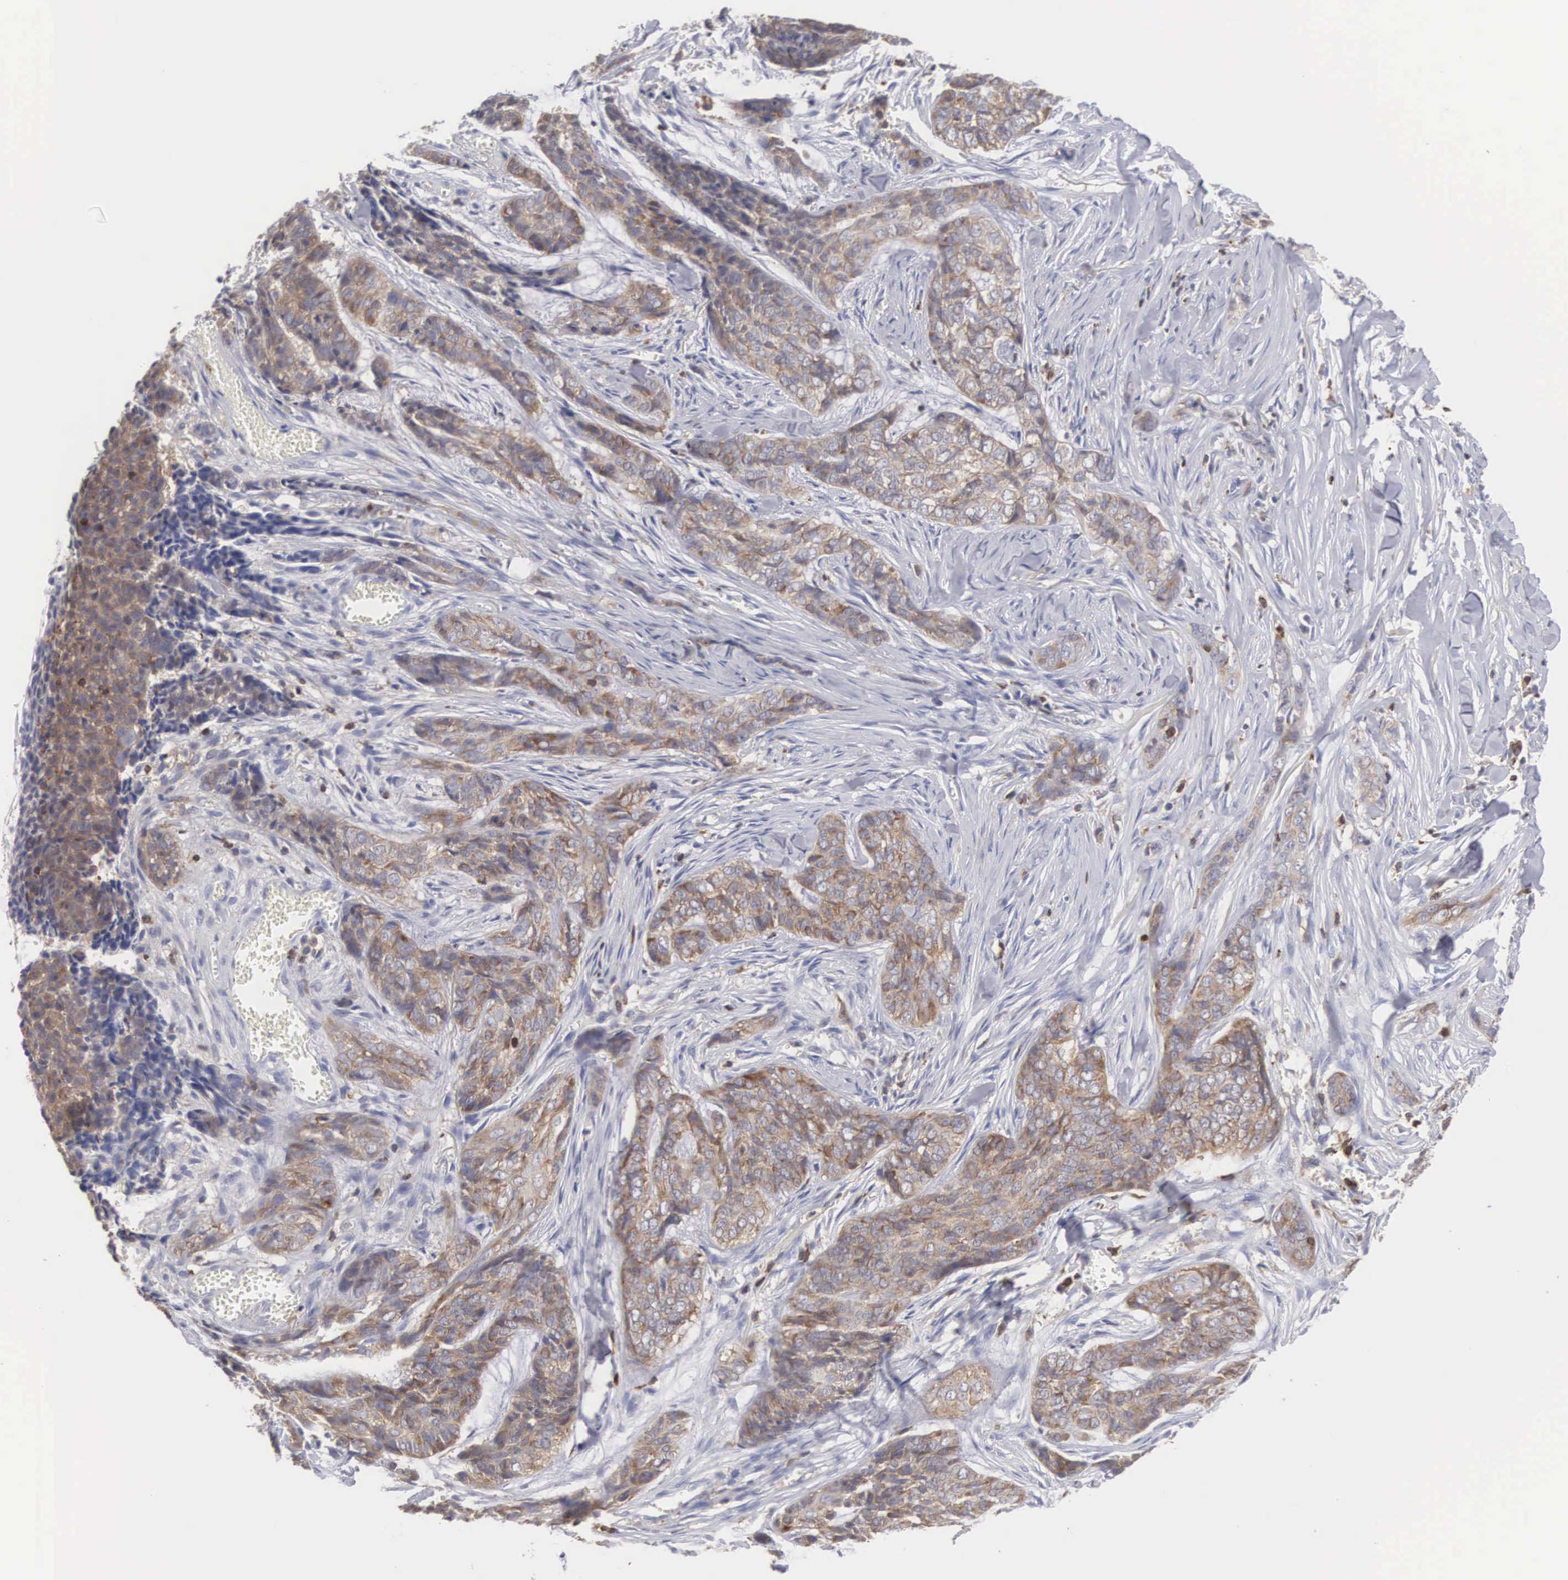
{"staining": {"intensity": "moderate", "quantity": ">75%", "location": "cytoplasmic/membranous"}, "tissue": "skin cancer", "cell_type": "Tumor cells", "image_type": "cancer", "snomed": [{"axis": "morphology", "description": "Normal tissue, NOS"}, {"axis": "morphology", "description": "Basal cell carcinoma"}, {"axis": "topography", "description": "Skin"}], "caption": "The micrograph exhibits staining of basal cell carcinoma (skin), revealing moderate cytoplasmic/membranous protein expression (brown color) within tumor cells. The protein of interest is stained brown, and the nuclei are stained in blue (DAB IHC with brightfield microscopy, high magnification).", "gene": "SH3BP1", "patient": {"sex": "female", "age": 65}}